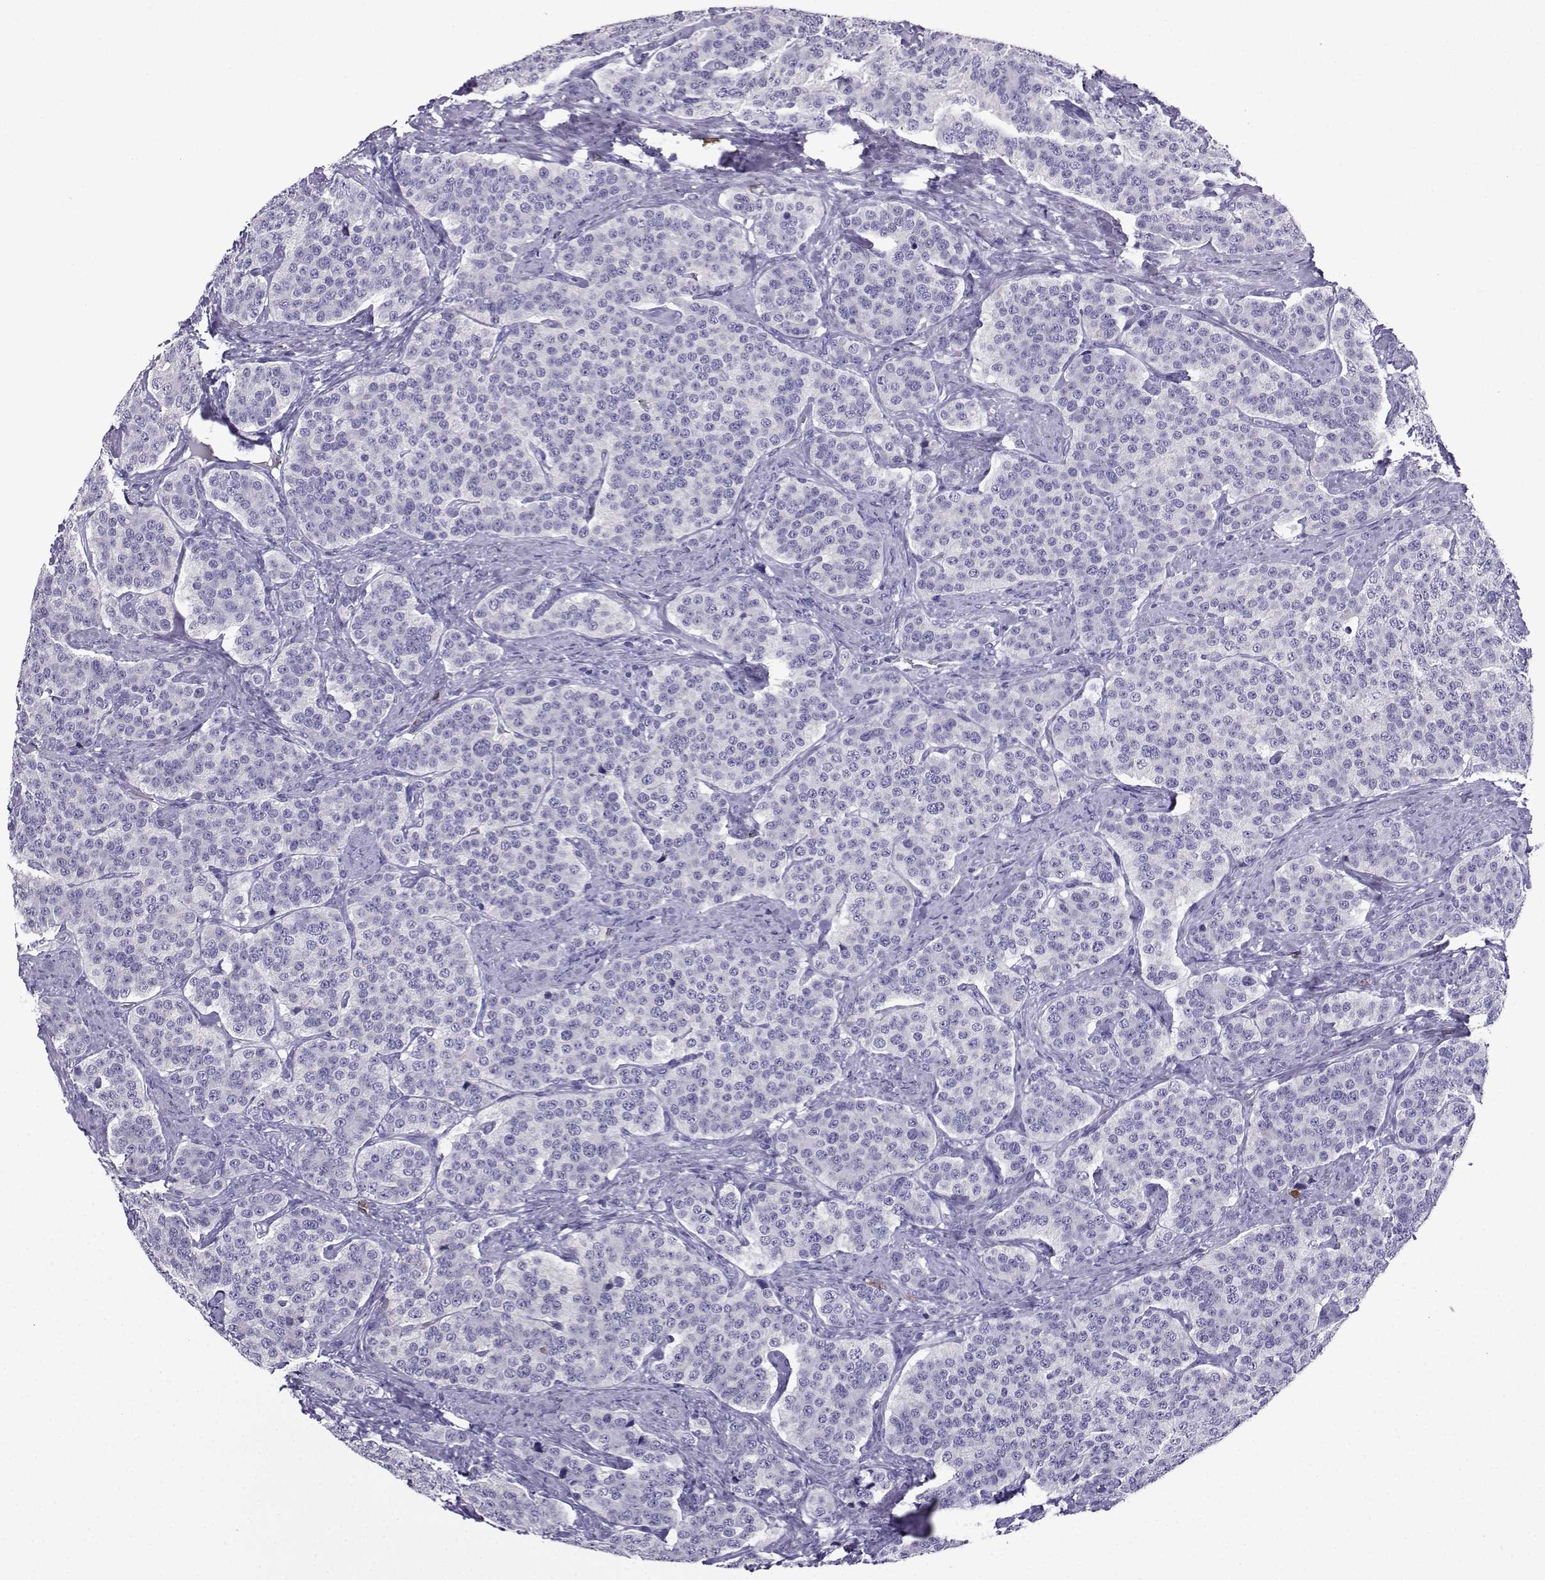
{"staining": {"intensity": "negative", "quantity": "none", "location": "none"}, "tissue": "carcinoid", "cell_type": "Tumor cells", "image_type": "cancer", "snomed": [{"axis": "morphology", "description": "Carcinoid, malignant, NOS"}, {"axis": "topography", "description": "Small intestine"}], "caption": "Immunohistochemical staining of human carcinoid demonstrates no significant positivity in tumor cells.", "gene": "LINGO1", "patient": {"sex": "female", "age": 58}}